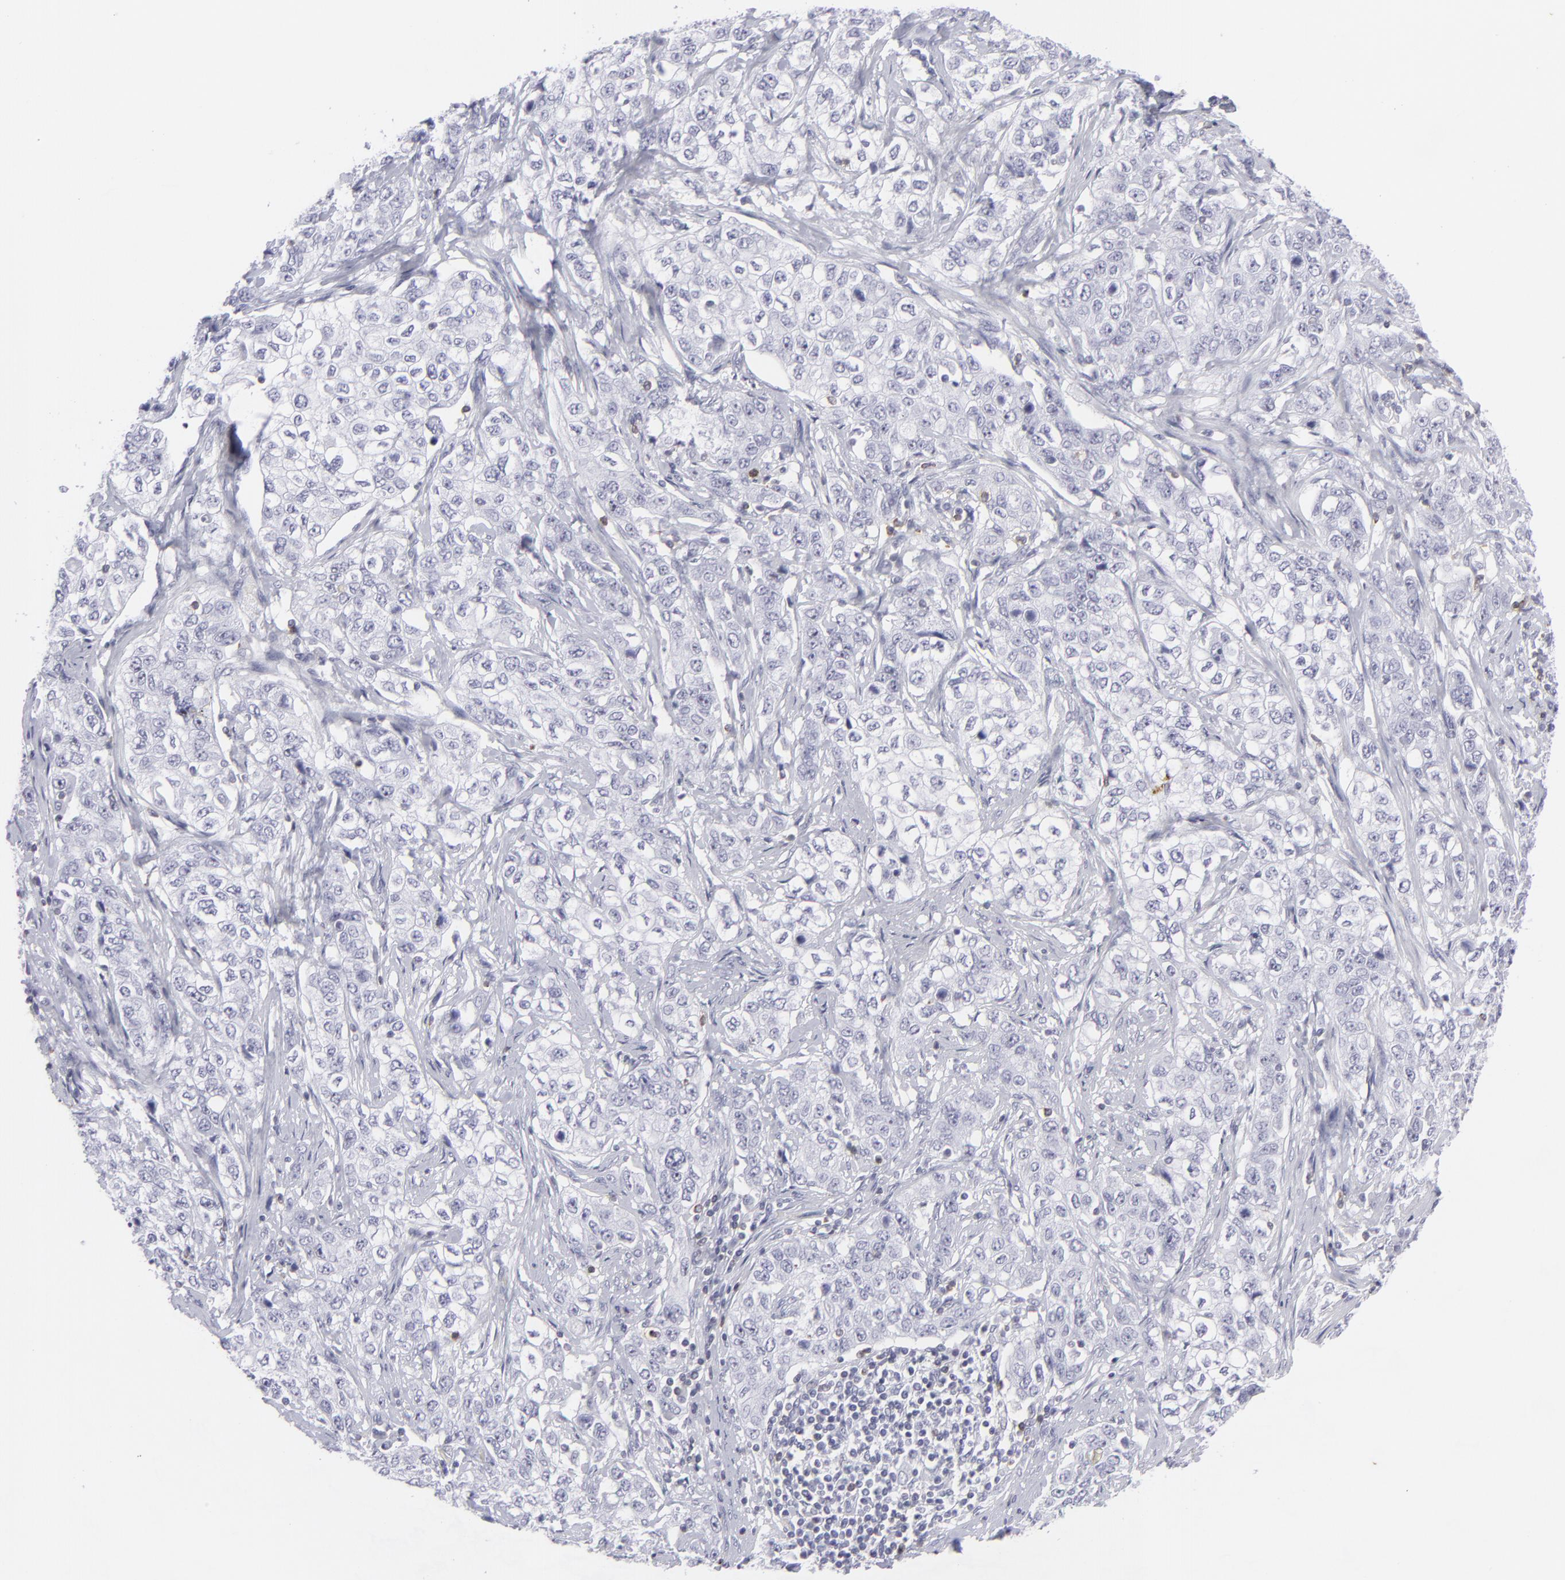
{"staining": {"intensity": "negative", "quantity": "none", "location": "none"}, "tissue": "stomach cancer", "cell_type": "Tumor cells", "image_type": "cancer", "snomed": [{"axis": "morphology", "description": "Adenocarcinoma, NOS"}, {"axis": "topography", "description": "Stomach"}], "caption": "An immunohistochemistry (IHC) image of stomach cancer (adenocarcinoma) is shown. There is no staining in tumor cells of stomach cancer (adenocarcinoma).", "gene": "CD7", "patient": {"sex": "male", "age": 48}}